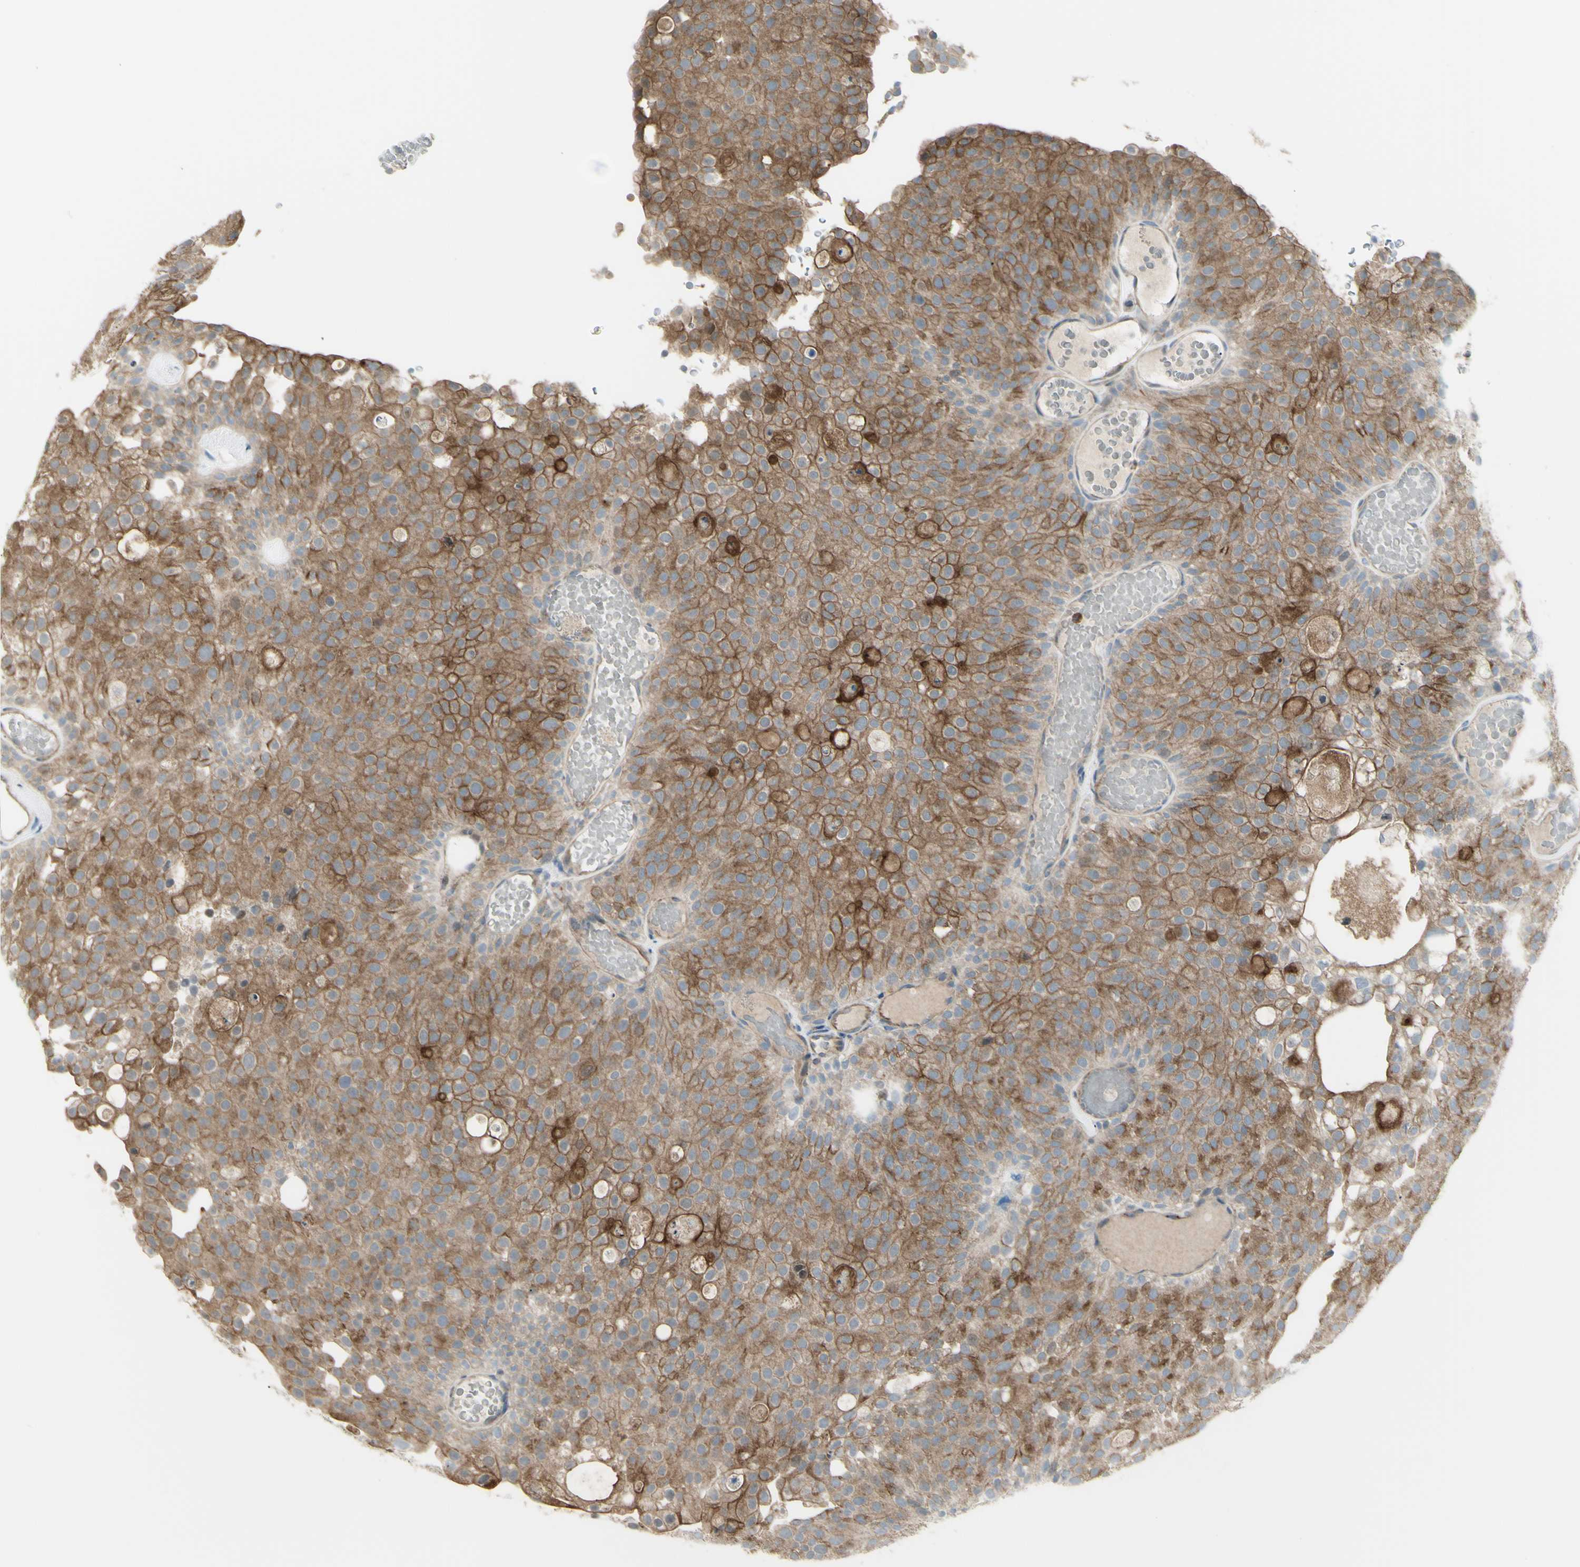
{"staining": {"intensity": "strong", "quantity": ">75%", "location": "cytoplasmic/membranous"}, "tissue": "urothelial cancer", "cell_type": "Tumor cells", "image_type": "cancer", "snomed": [{"axis": "morphology", "description": "Urothelial carcinoma, Low grade"}, {"axis": "topography", "description": "Urinary bladder"}], "caption": "Strong cytoplasmic/membranous staining for a protein is identified in approximately >75% of tumor cells of urothelial cancer using IHC.", "gene": "LMTK2", "patient": {"sex": "male", "age": 78}}